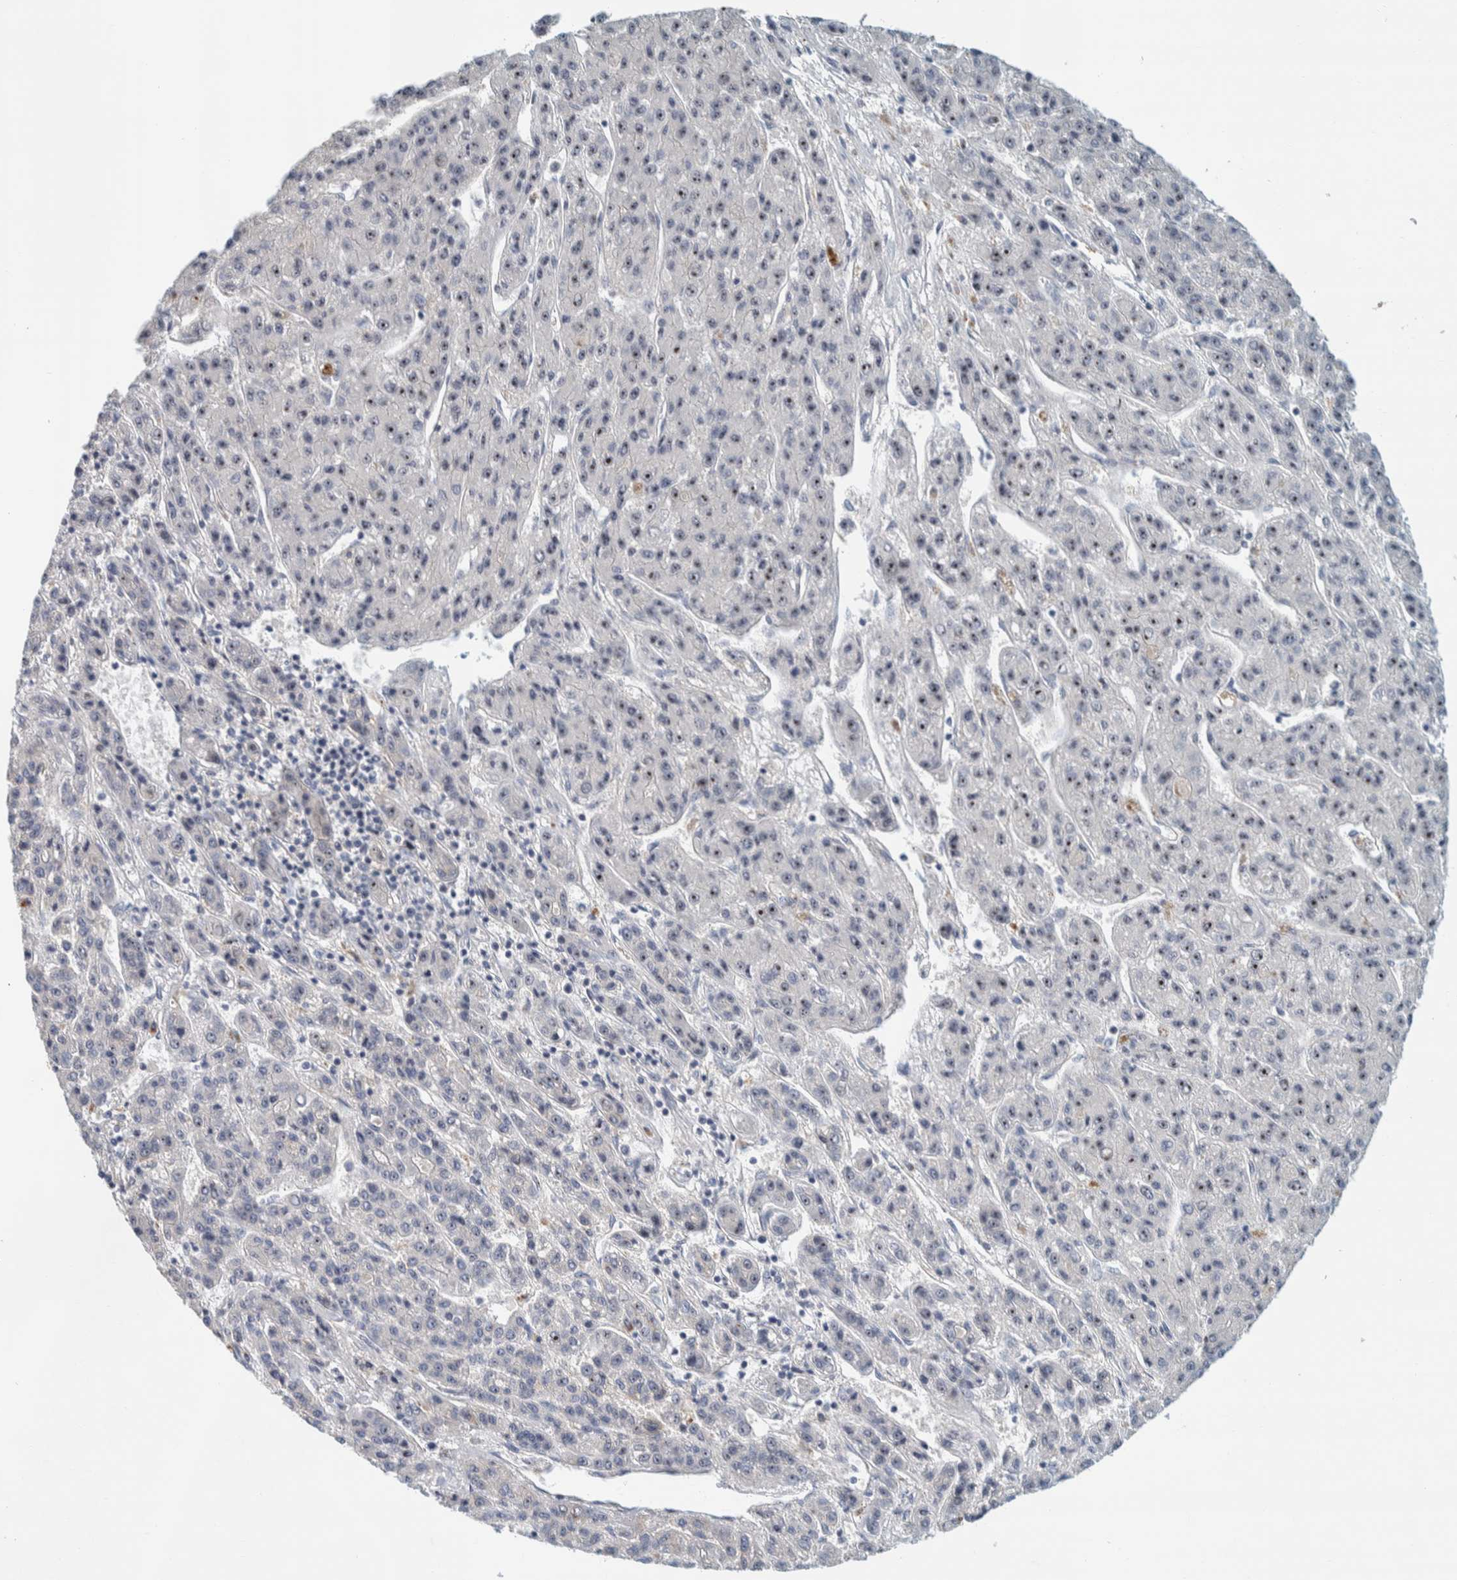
{"staining": {"intensity": "moderate", "quantity": "25%-75%", "location": "nuclear"}, "tissue": "liver cancer", "cell_type": "Tumor cells", "image_type": "cancer", "snomed": [{"axis": "morphology", "description": "Carcinoma, Hepatocellular, NOS"}, {"axis": "topography", "description": "Liver"}], "caption": "The micrograph displays a brown stain indicating the presence of a protein in the nuclear of tumor cells in liver hepatocellular carcinoma.", "gene": "NOL11", "patient": {"sex": "male", "age": 70}}